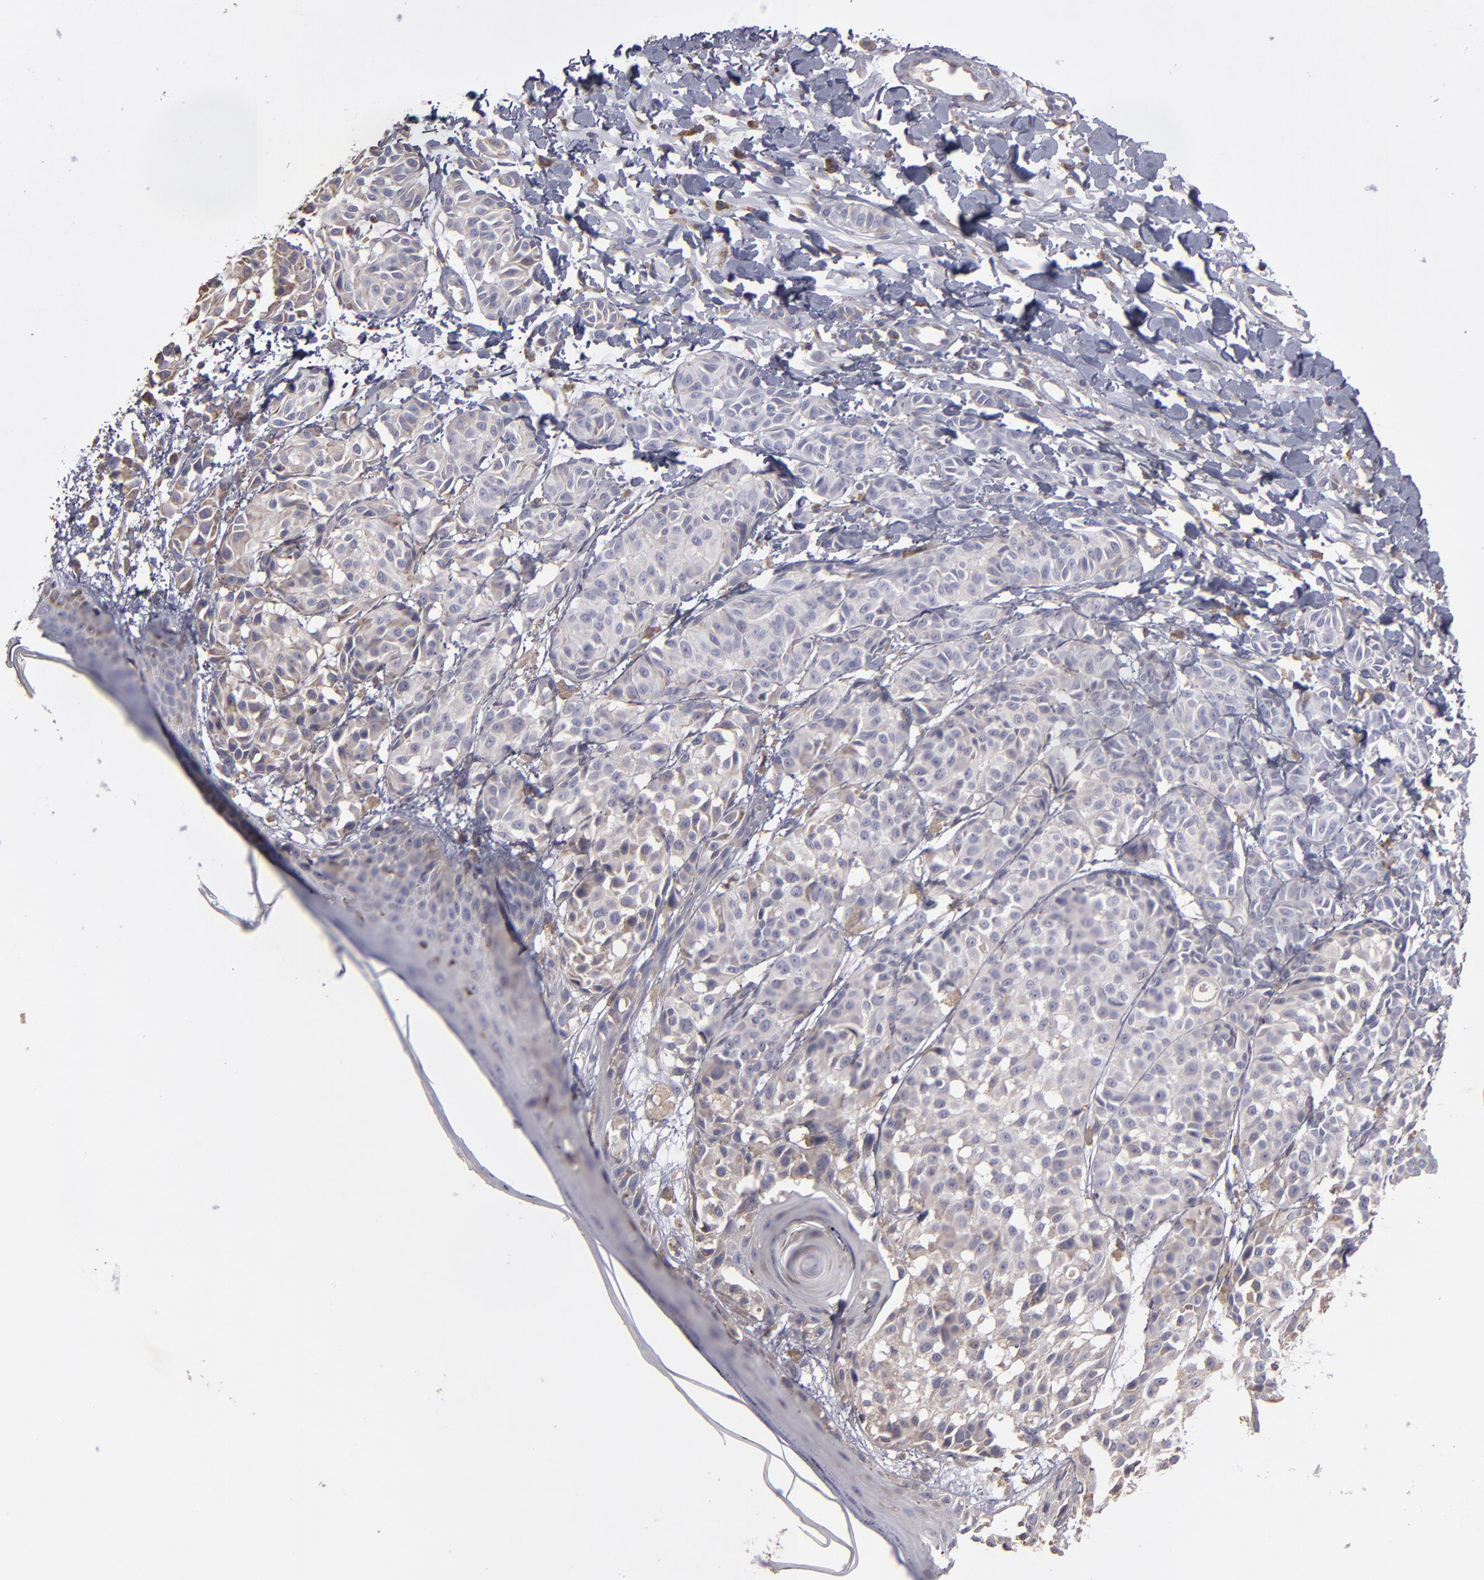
{"staining": {"intensity": "negative", "quantity": "none", "location": "none"}, "tissue": "melanoma", "cell_type": "Tumor cells", "image_type": "cancer", "snomed": [{"axis": "morphology", "description": "Malignant melanoma, NOS"}, {"axis": "topography", "description": "Skin"}], "caption": "Protein analysis of melanoma shows no significant positivity in tumor cells. The staining was performed using DAB to visualize the protein expression in brown, while the nuclei were stained in blue with hematoxylin (Magnification: 20x).", "gene": "CALR", "patient": {"sex": "male", "age": 76}}